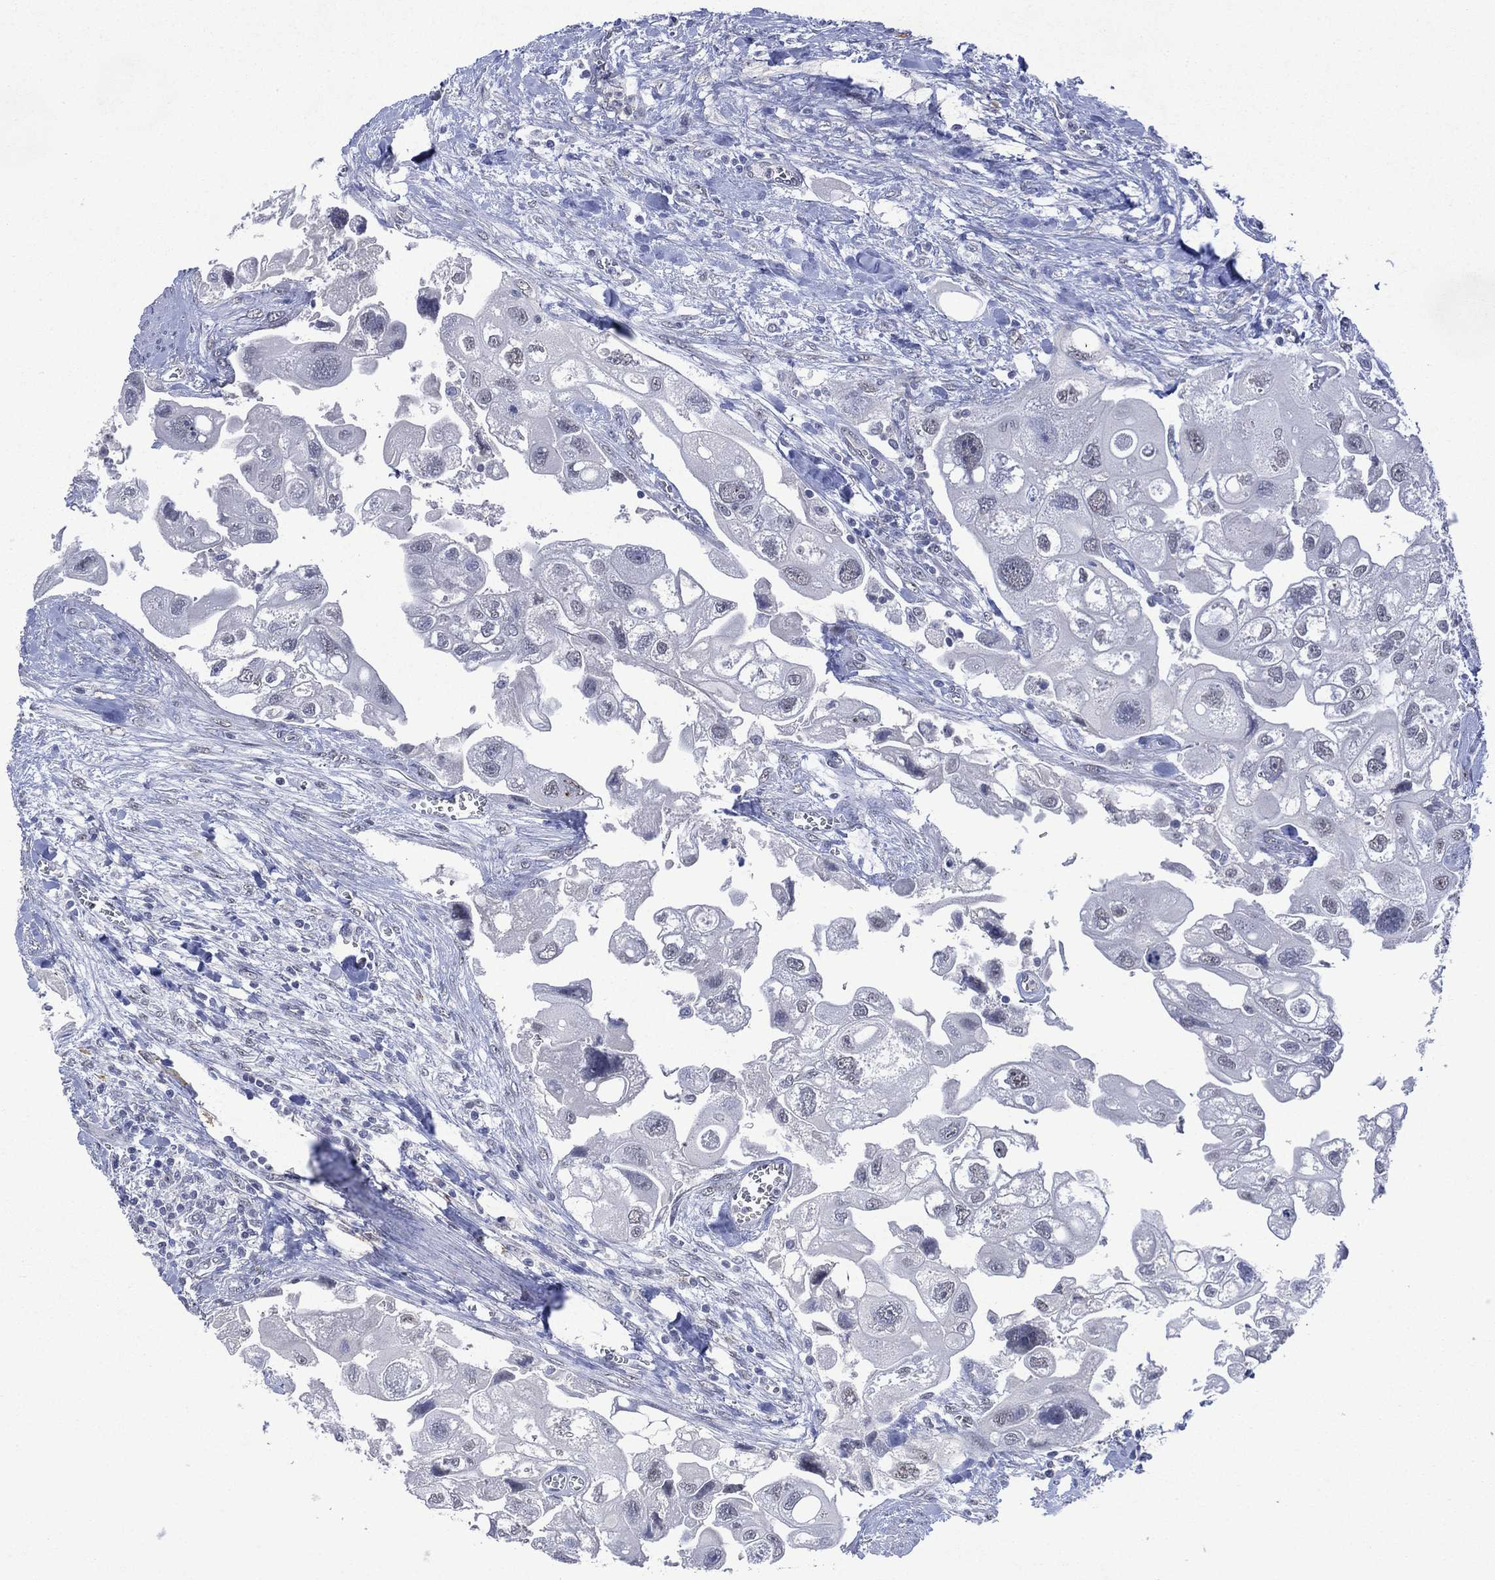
{"staining": {"intensity": "negative", "quantity": "none", "location": "none"}, "tissue": "urothelial cancer", "cell_type": "Tumor cells", "image_type": "cancer", "snomed": [{"axis": "morphology", "description": "Urothelial carcinoma, High grade"}, {"axis": "topography", "description": "Urinary bladder"}], "caption": "DAB immunohistochemical staining of human urothelial cancer displays no significant staining in tumor cells.", "gene": "ASB10", "patient": {"sex": "male", "age": 59}}